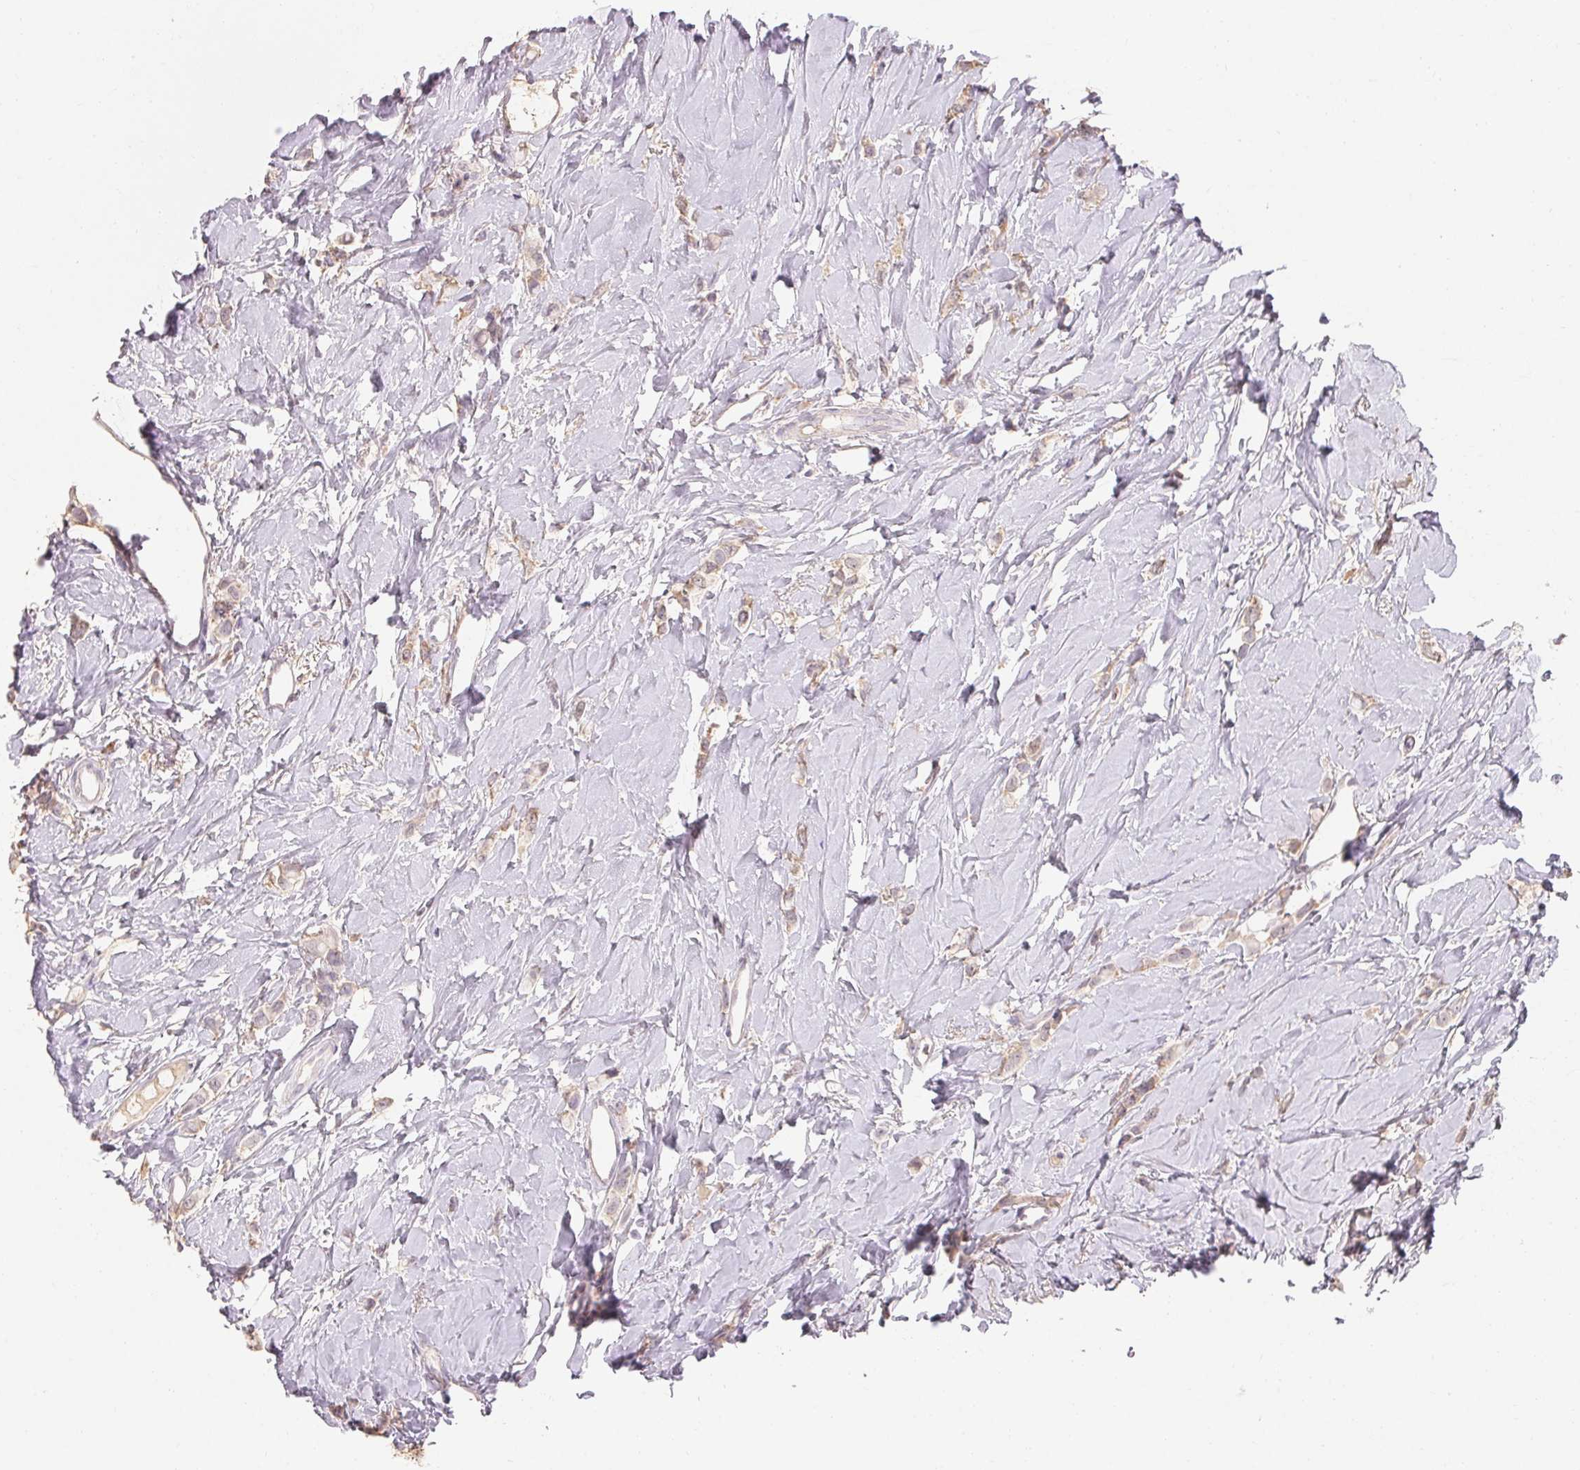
{"staining": {"intensity": "weak", "quantity": "25%-75%", "location": "cytoplasmic/membranous"}, "tissue": "breast cancer", "cell_type": "Tumor cells", "image_type": "cancer", "snomed": [{"axis": "morphology", "description": "Lobular carcinoma"}, {"axis": "topography", "description": "Breast"}], "caption": "A micrograph showing weak cytoplasmic/membranous expression in about 25%-75% of tumor cells in breast lobular carcinoma, as visualized by brown immunohistochemical staining.", "gene": "MAP7D2", "patient": {"sex": "female", "age": 66}}